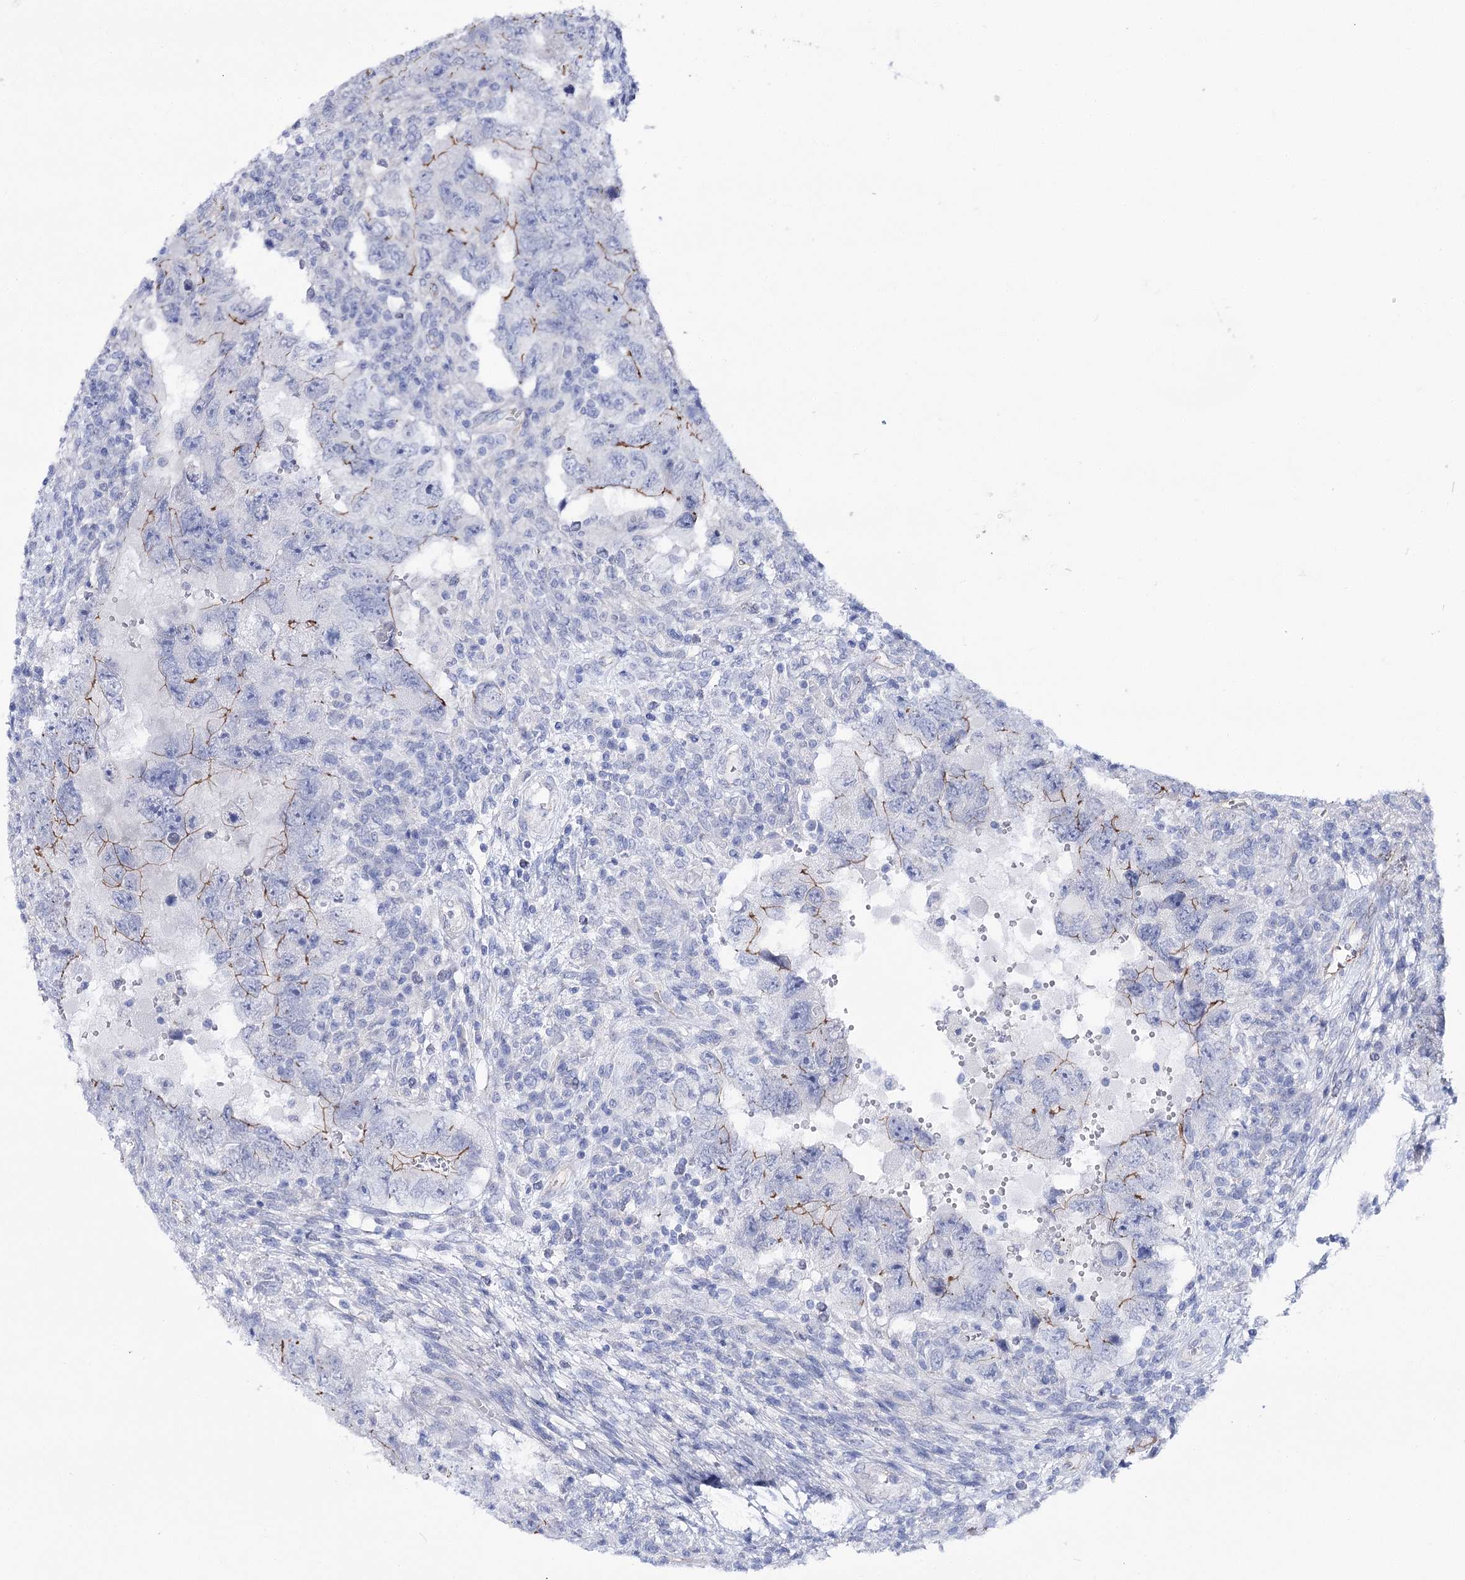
{"staining": {"intensity": "moderate", "quantity": "<25%", "location": "cytoplasmic/membranous"}, "tissue": "testis cancer", "cell_type": "Tumor cells", "image_type": "cancer", "snomed": [{"axis": "morphology", "description": "Carcinoma, Embryonal, NOS"}, {"axis": "topography", "description": "Testis"}], "caption": "Moderate cytoplasmic/membranous expression for a protein is identified in approximately <25% of tumor cells of embryonal carcinoma (testis) using immunohistochemistry (IHC).", "gene": "NRAP", "patient": {"sex": "male", "age": 26}}